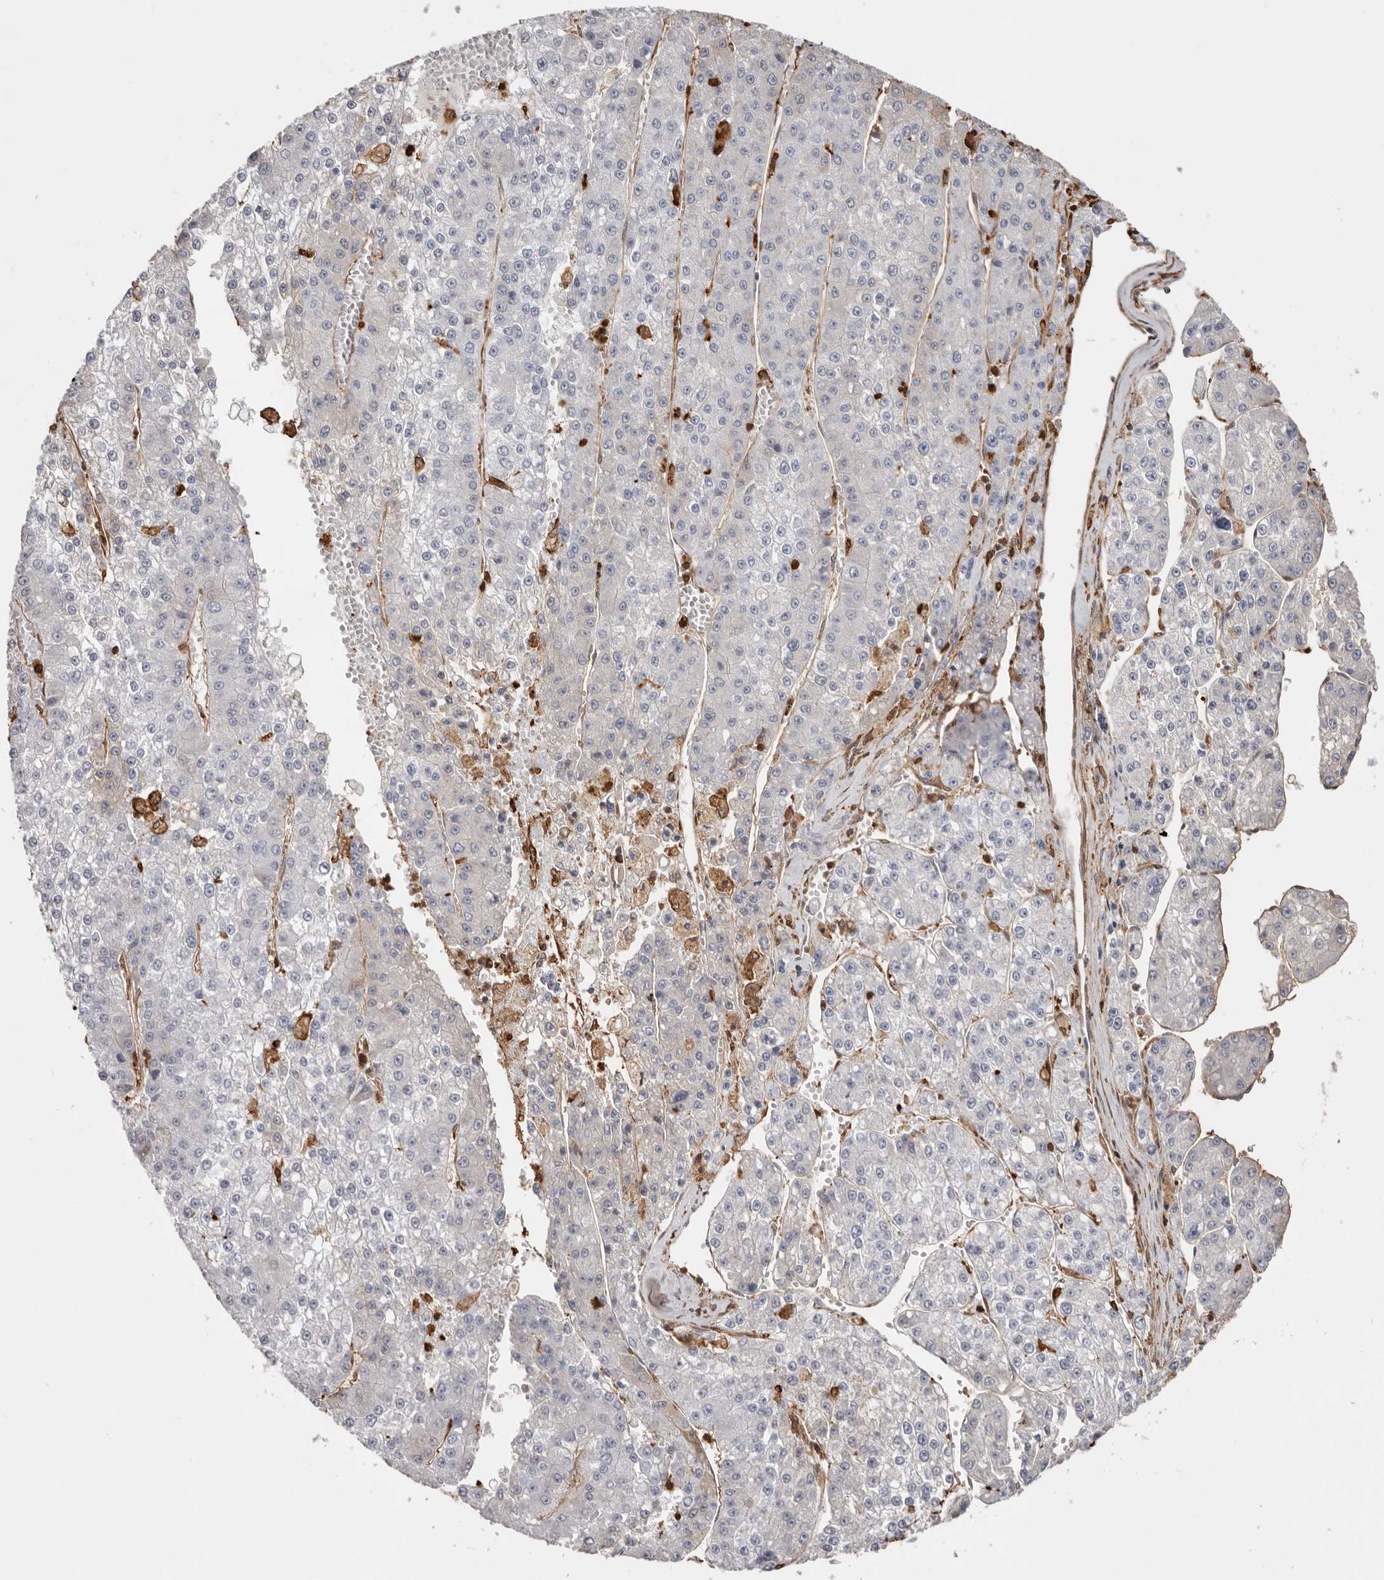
{"staining": {"intensity": "negative", "quantity": "none", "location": "none"}, "tissue": "liver cancer", "cell_type": "Tumor cells", "image_type": "cancer", "snomed": [{"axis": "morphology", "description": "Carcinoma, Hepatocellular, NOS"}, {"axis": "topography", "description": "Liver"}], "caption": "The micrograph displays no staining of tumor cells in liver cancer (hepatocellular carcinoma). (DAB (3,3'-diaminobenzidine) immunohistochemistry visualized using brightfield microscopy, high magnification).", "gene": "PKM", "patient": {"sex": "female", "age": 73}}